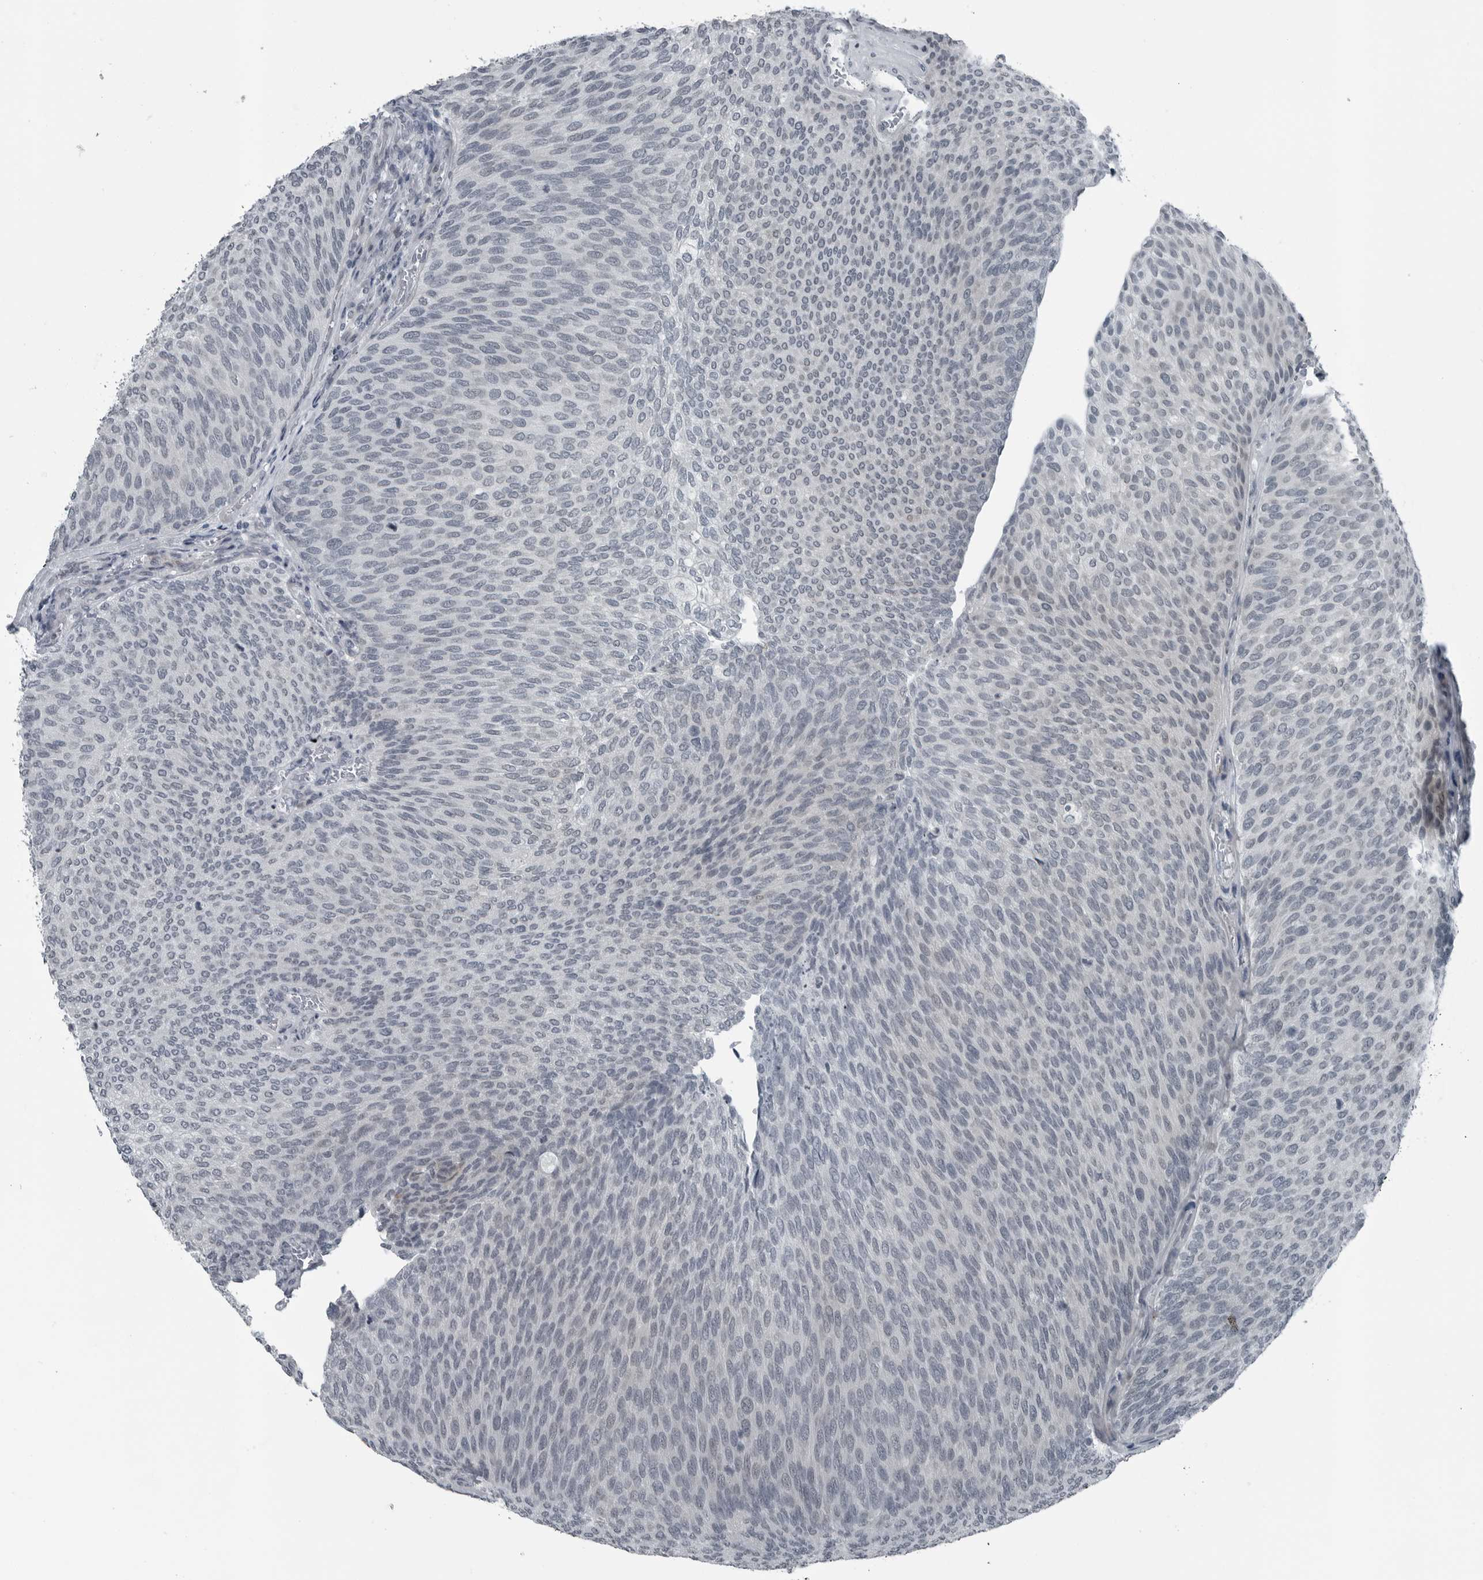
{"staining": {"intensity": "negative", "quantity": "none", "location": "none"}, "tissue": "urothelial cancer", "cell_type": "Tumor cells", "image_type": "cancer", "snomed": [{"axis": "morphology", "description": "Urothelial carcinoma, Low grade"}, {"axis": "topography", "description": "Urinary bladder"}], "caption": "High power microscopy histopathology image of an immunohistochemistry micrograph of low-grade urothelial carcinoma, revealing no significant positivity in tumor cells.", "gene": "DNAAF11", "patient": {"sex": "female", "age": 79}}